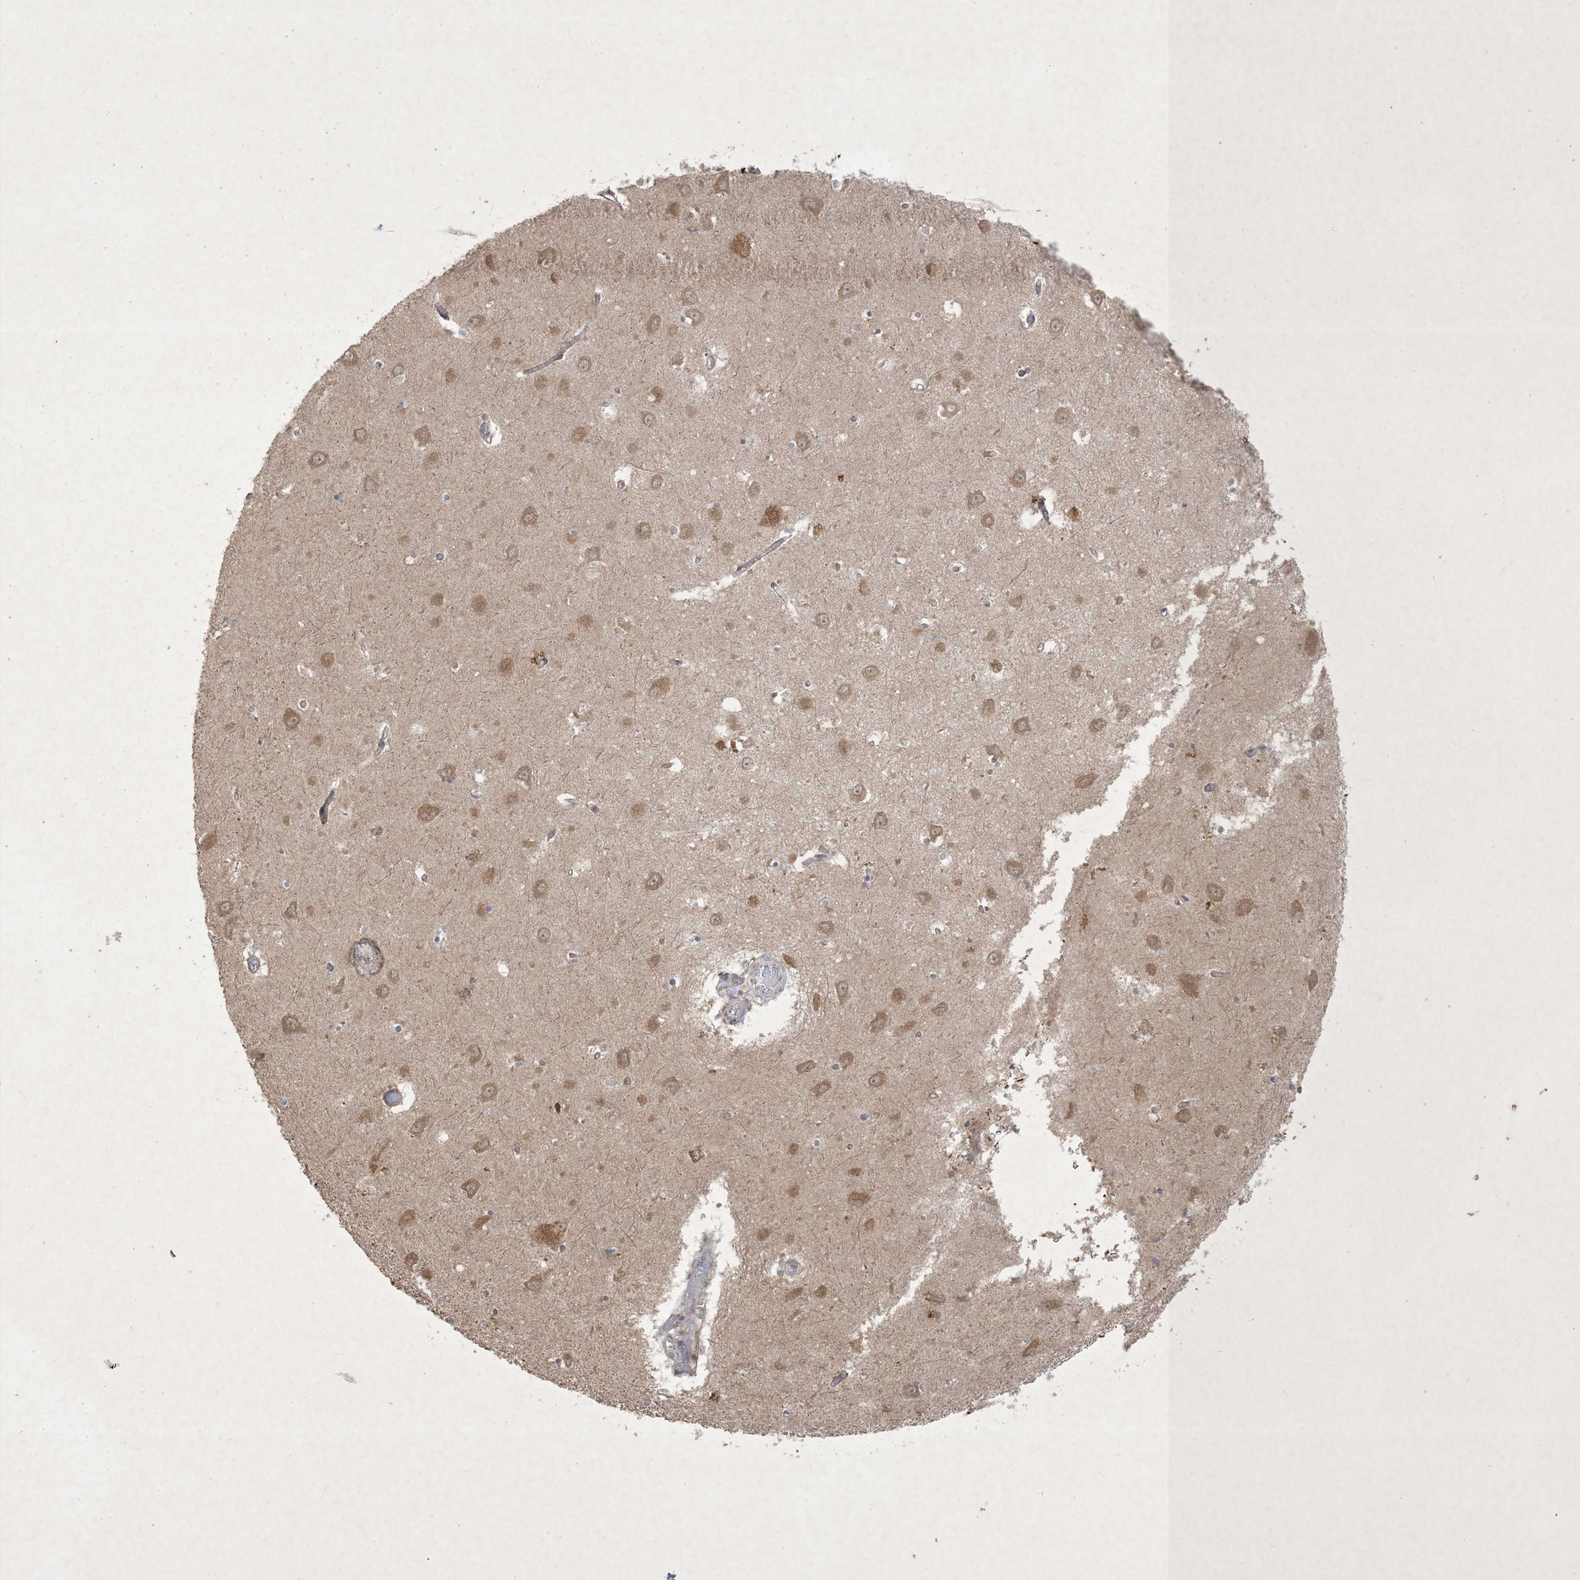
{"staining": {"intensity": "weak", "quantity": "<25%", "location": "nuclear"}, "tissue": "hippocampus", "cell_type": "Glial cells", "image_type": "normal", "snomed": [{"axis": "morphology", "description": "Normal tissue, NOS"}, {"axis": "topography", "description": "Hippocampus"}], "caption": "The micrograph exhibits no significant staining in glial cells of hippocampus. (DAB (3,3'-diaminobenzidine) immunohistochemistry (IHC), high magnification).", "gene": "NRBP2", "patient": {"sex": "male", "age": 70}}